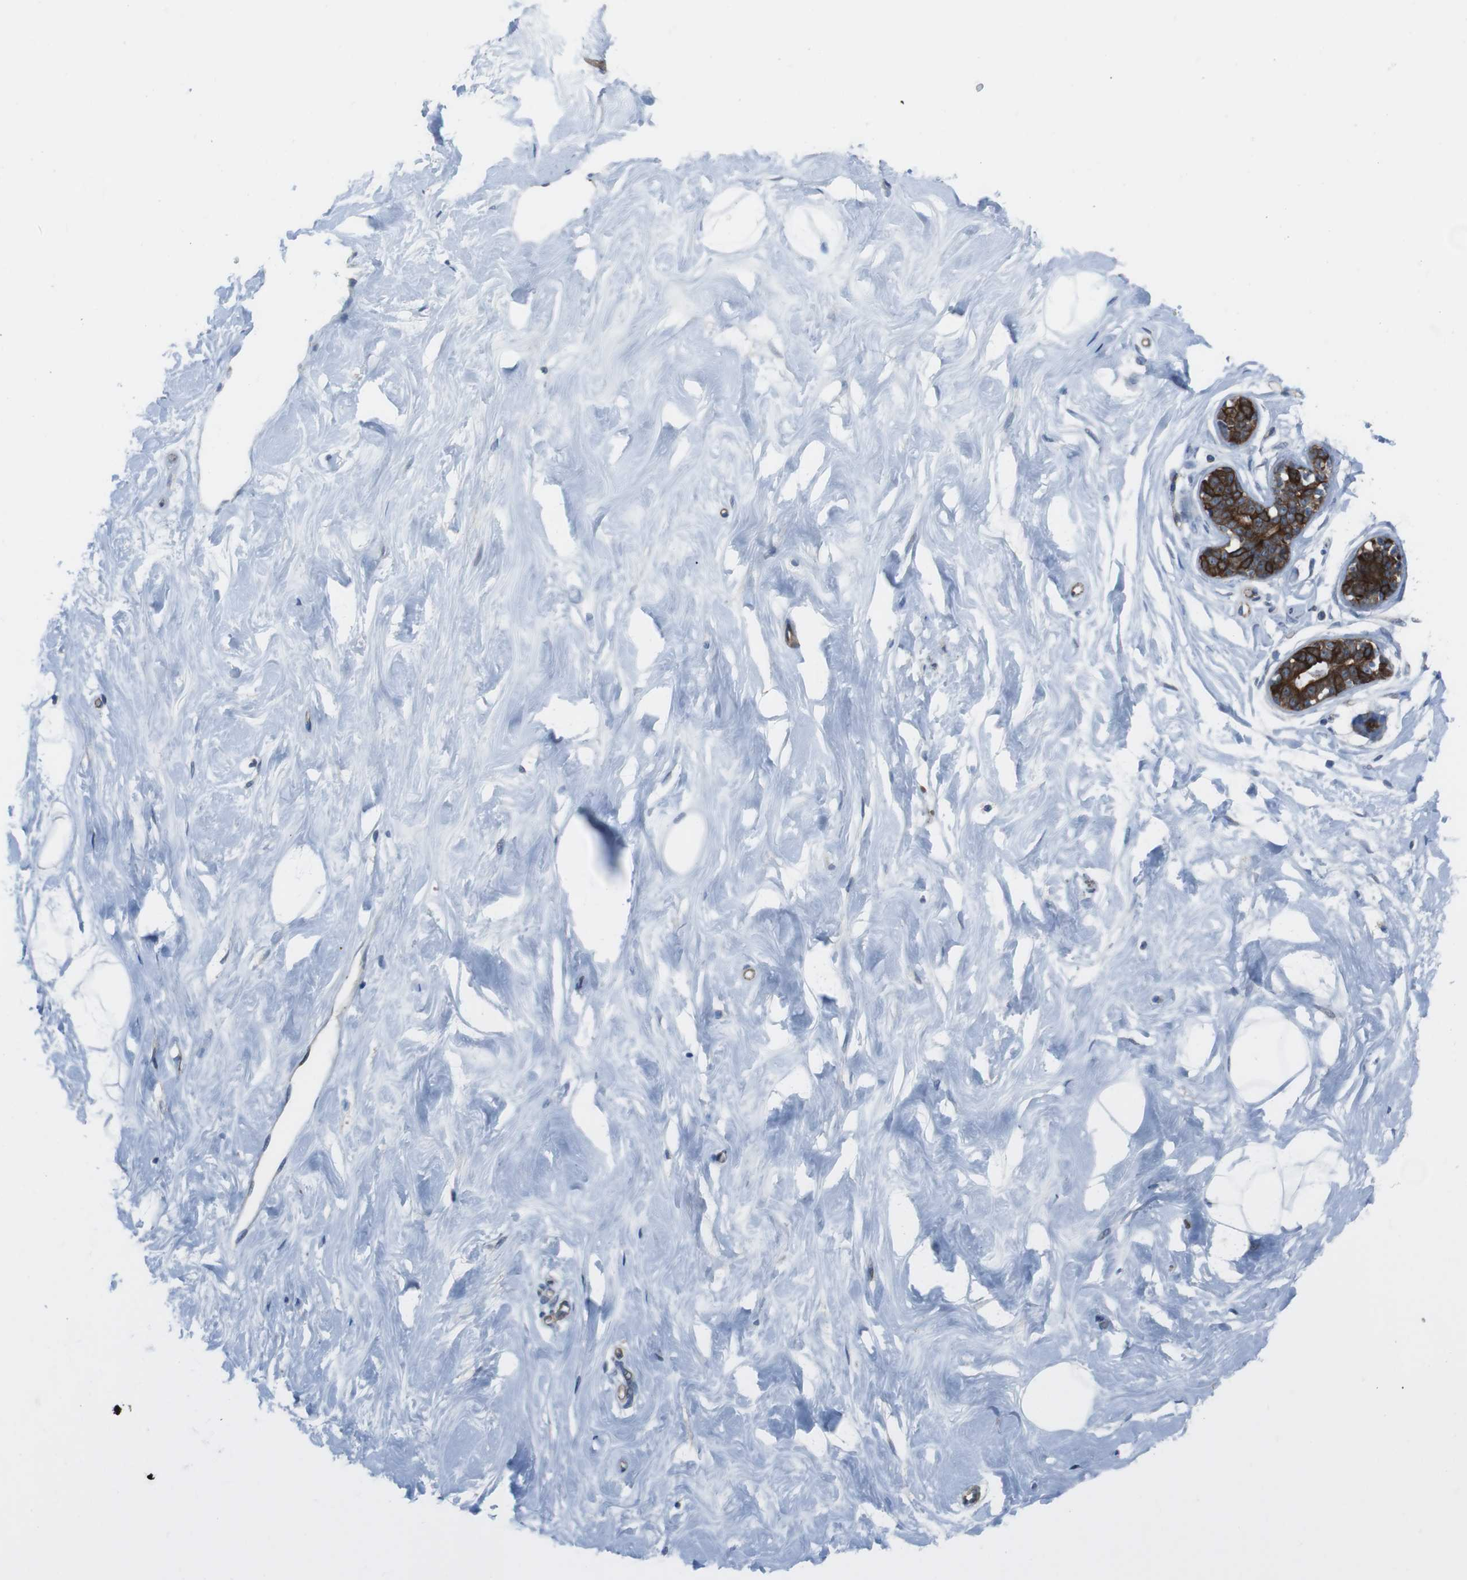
{"staining": {"intensity": "negative", "quantity": "none", "location": "none"}, "tissue": "breast", "cell_type": "Adipocytes", "image_type": "normal", "snomed": [{"axis": "morphology", "description": "Normal tissue, NOS"}, {"axis": "topography", "description": "Breast"}], "caption": "Photomicrograph shows no protein positivity in adipocytes of benign breast.", "gene": "FAM174B", "patient": {"sex": "female", "age": 23}}